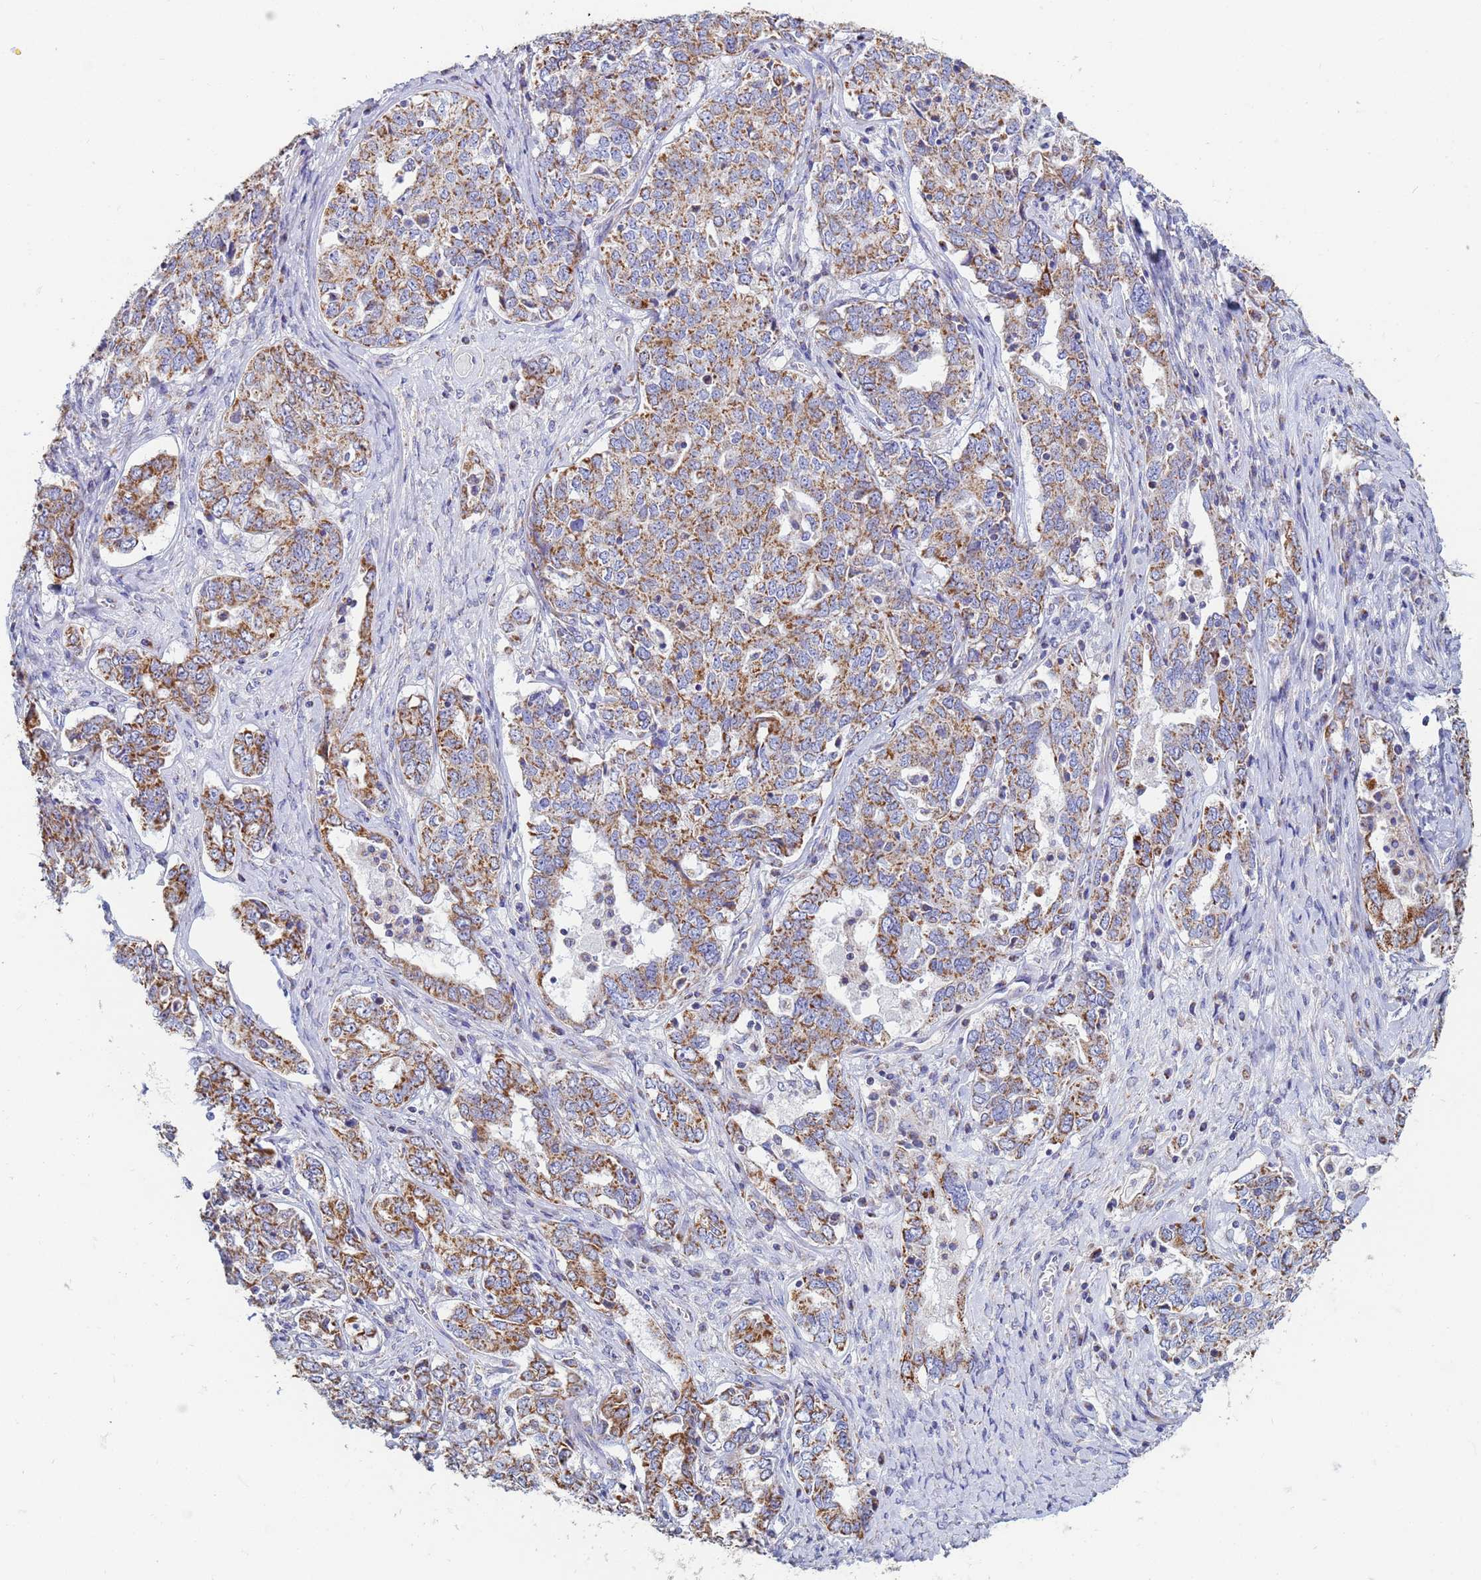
{"staining": {"intensity": "moderate", "quantity": ">75%", "location": "cytoplasmic/membranous"}, "tissue": "ovarian cancer", "cell_type": "Tumor cells", "image_type": "cancer", "snomed": [{"axis": "morphology", "description": "Carcinoma, endometroid"}, {"axis": "topography", "description": "Ovary"}], "caption": "IHC micrograph of neoplastic tissue: human ovarian endometroid carcinoma stained using immunohistochemistry shows medium levels of moderate protein expression localized specifically in the cytoplasmic/membranous of tumor cells, appearing as a cytoplasmic/membranous brown color.", "gene": "UQCRH", "patient": {"sex": "female", "age": 62}}